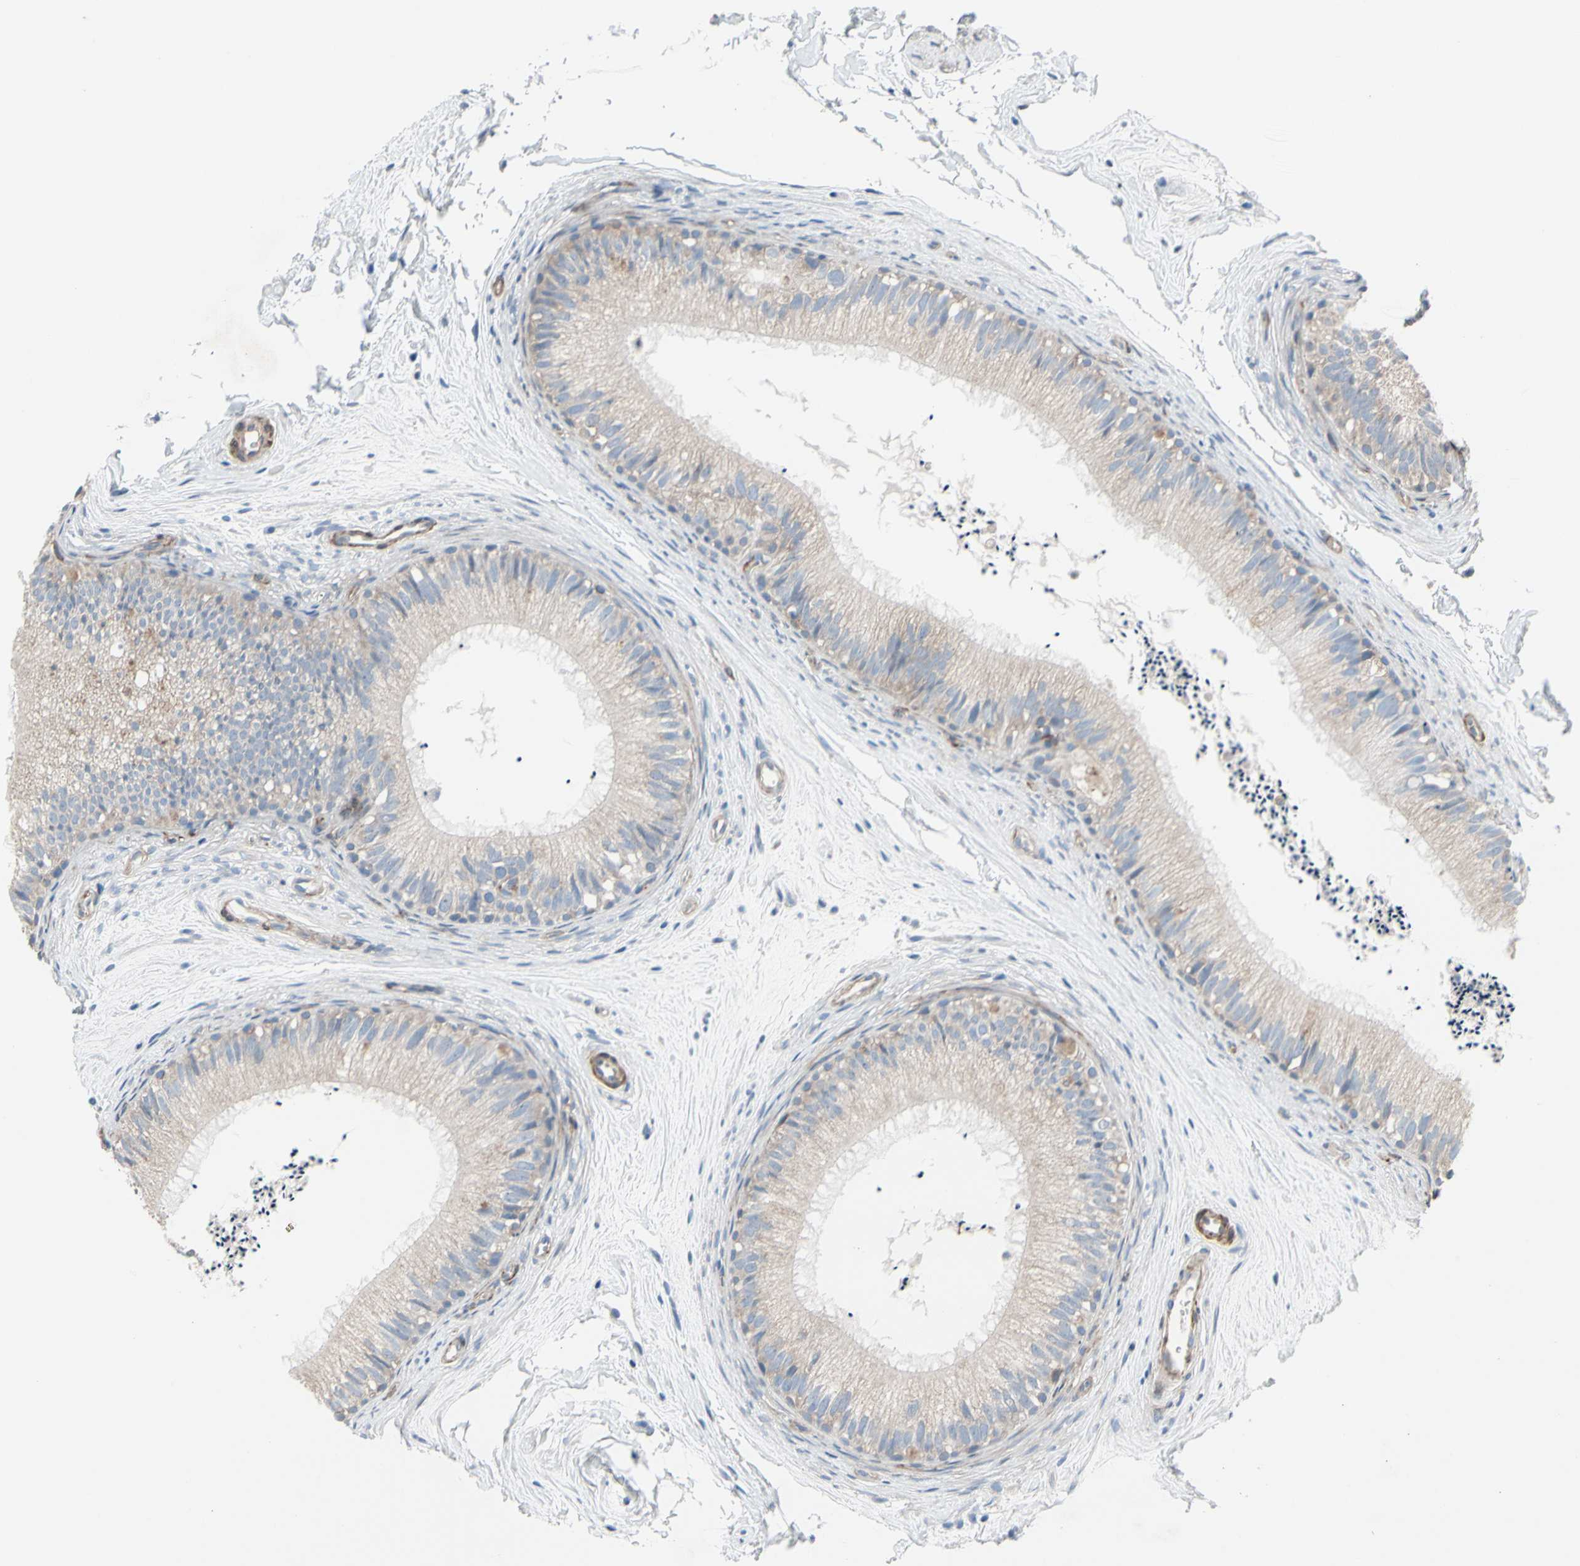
{"staining": {"intensity": "weak", "quantity": ">75%", "location": "cytoplasmic/membranous"}, "tissue": "epididymis", "cell_type": "Glandular cells", "image_type": "normal", "snomed": [{"axis": "morphology", "description": "Normal tissue, NOS"}, {"axis": "topography", "description": "Epididymis"}], "caption": "An IHC histopathology image of unremarkable tissue is shown. Protein staining in brown shows weak cytoplasmic/membranous positivity in epididymis within glandular cells.", "gene": "MAP2", "patient": {"sex": "male", "age": 56}}